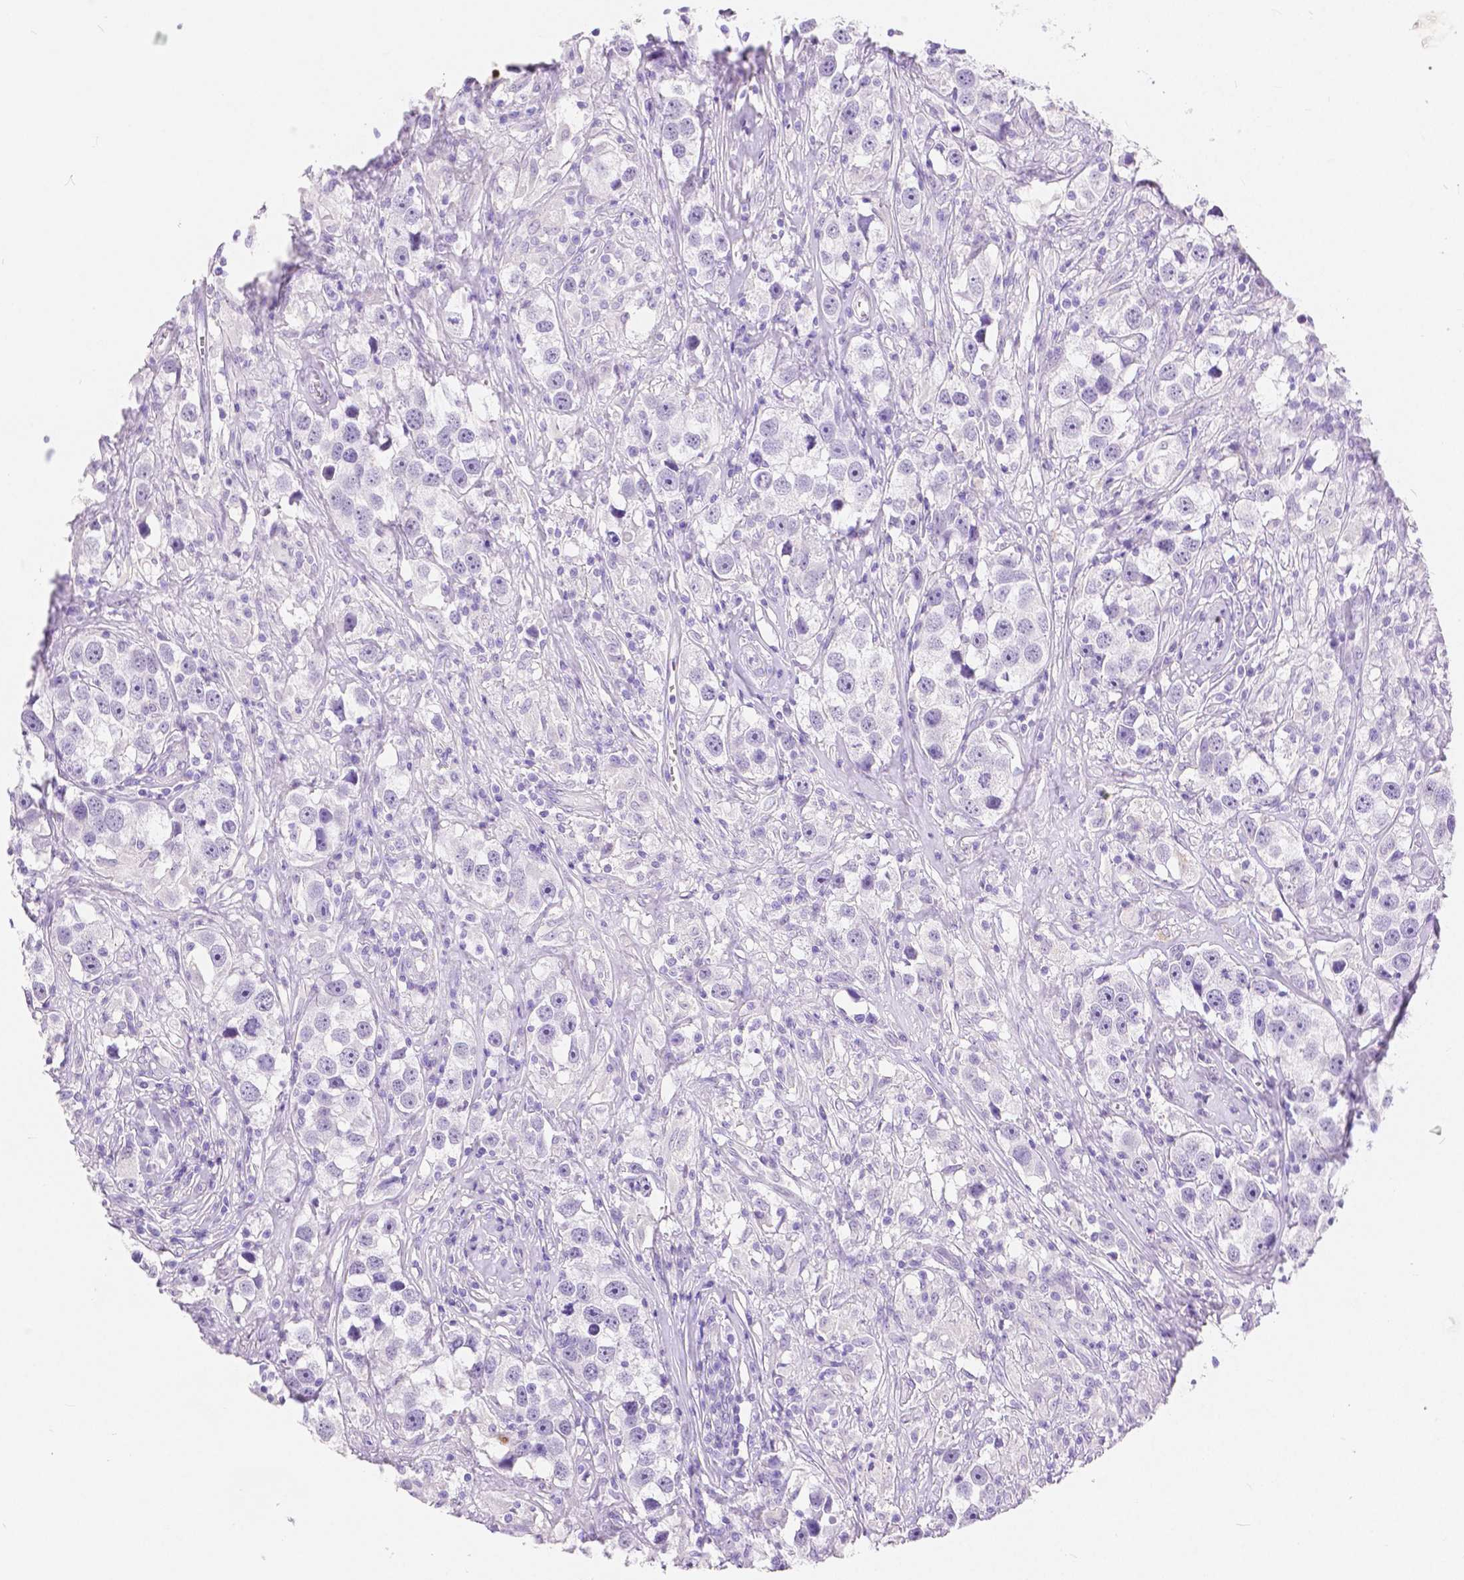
{"staining": {"intensity": "negative", "quantity": "none", "location": "none"}, "tissue": "testis cancer", "cell_type": "Tumor cells", "image_type": "cancer", "snomed": [{"axis": "morphology", "description": "Seminoma, NOS"}, {"axis": "topography", "description": "Testis"}], "caption": "Tumor cells are negative for protein expression in human testis cancer (seminoma).", "gene": "HNF1B", "patient": {"sex": "male", "age": 49}}